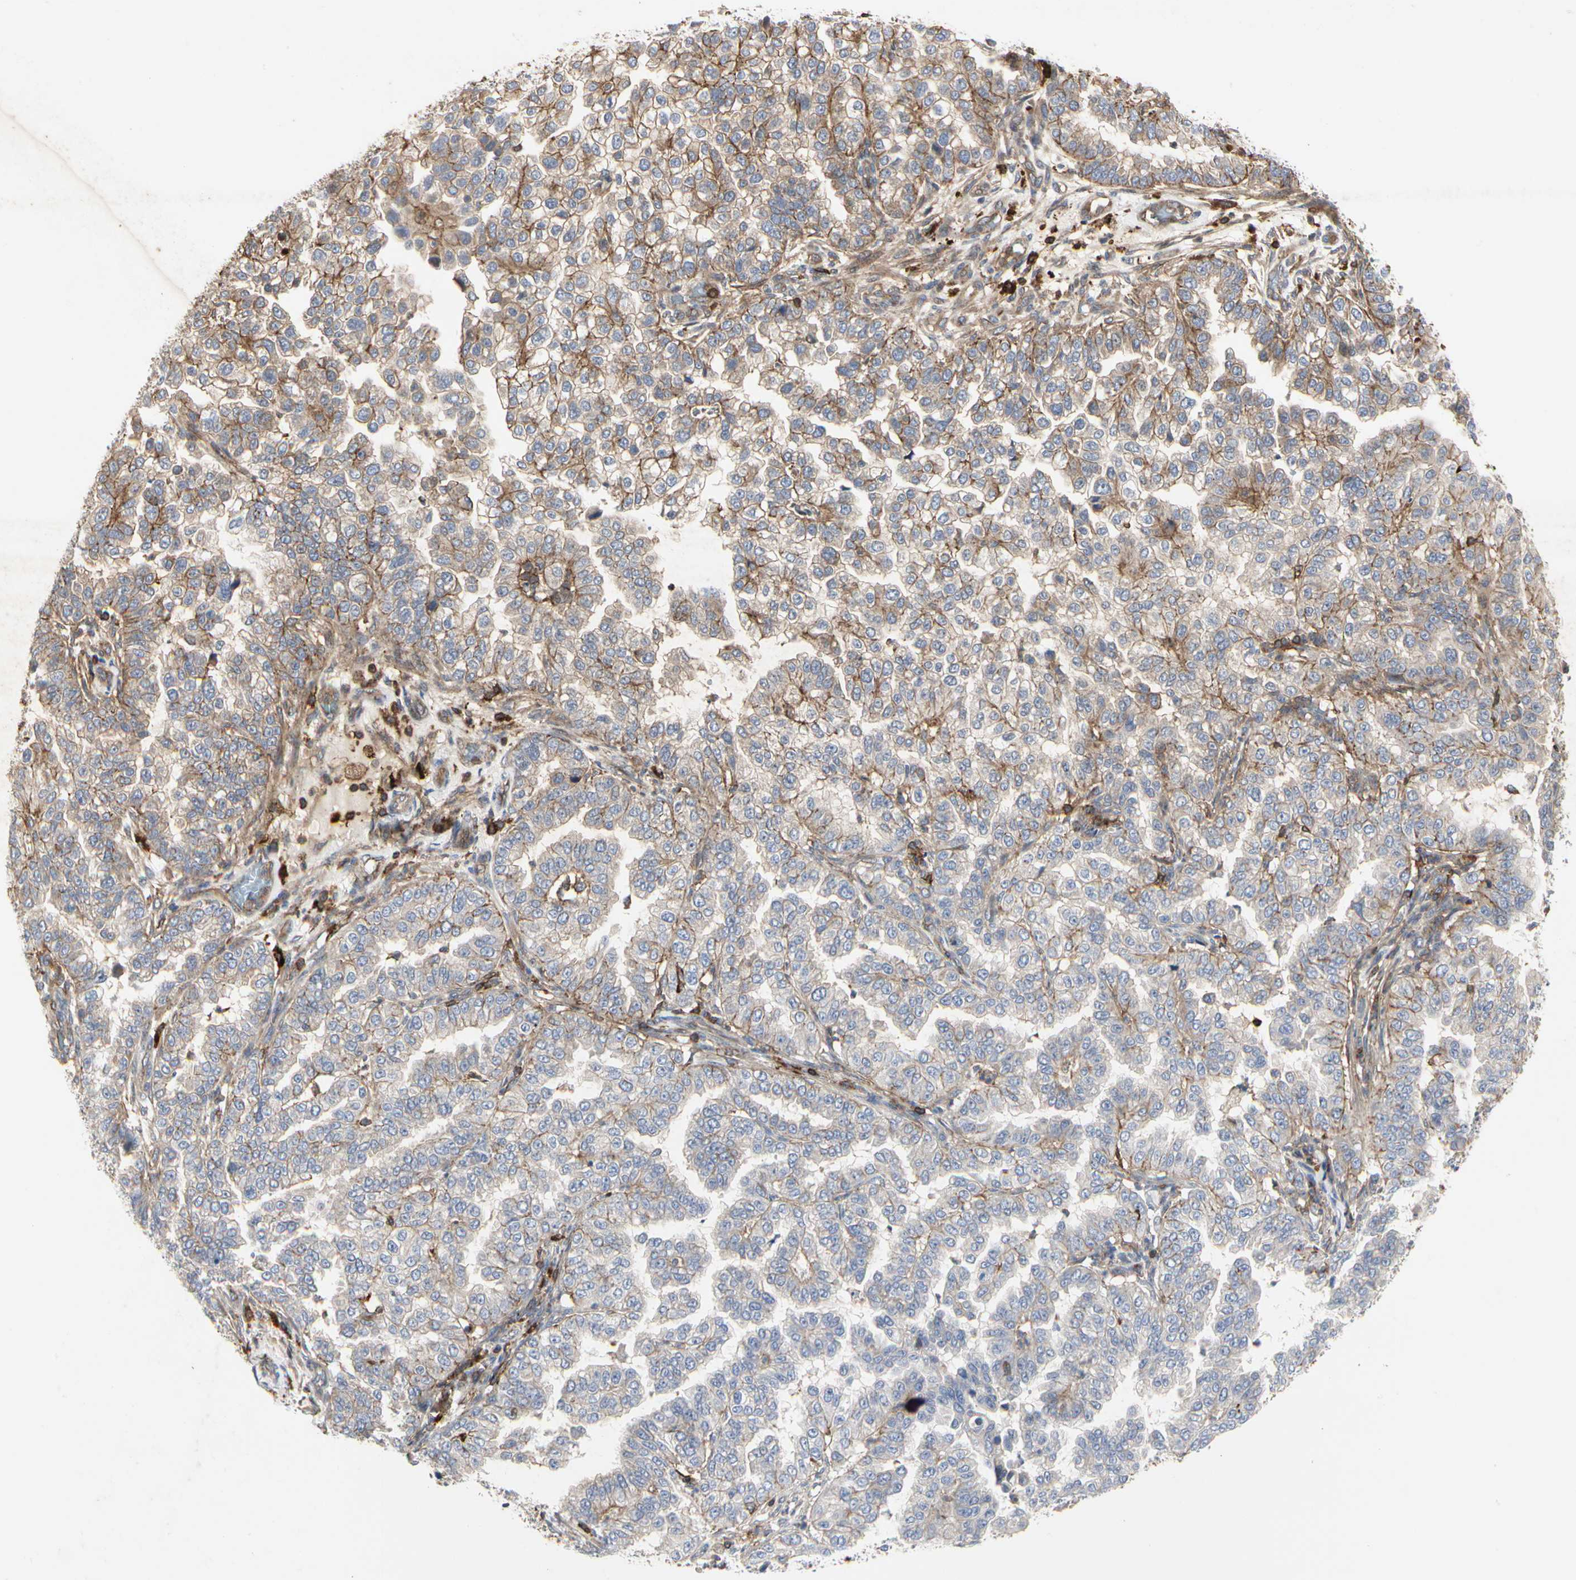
{"staining": {"intensity": "weak", "quantity": "25%-75%", "location": "cytoplasmic/membranous"}, "tissue": "endometrial cancer", "cell_type": "Tumor cells", "image_type": "cancer", "snomed": [{"axis": "morphology", "description": "Adenocarcinoma, NOS"}, {"axis": "topography", "description": "Endometrium"}], "caption": "Approximately 25%-75% of tumor cells in endometrial adenocarcinoma reveal weak cytoplasmic/membranous protein staining as visualized by brown immunohistochemical staining.", "gene": "NAPG", "patient": {"sex": "female", "age": 85}}